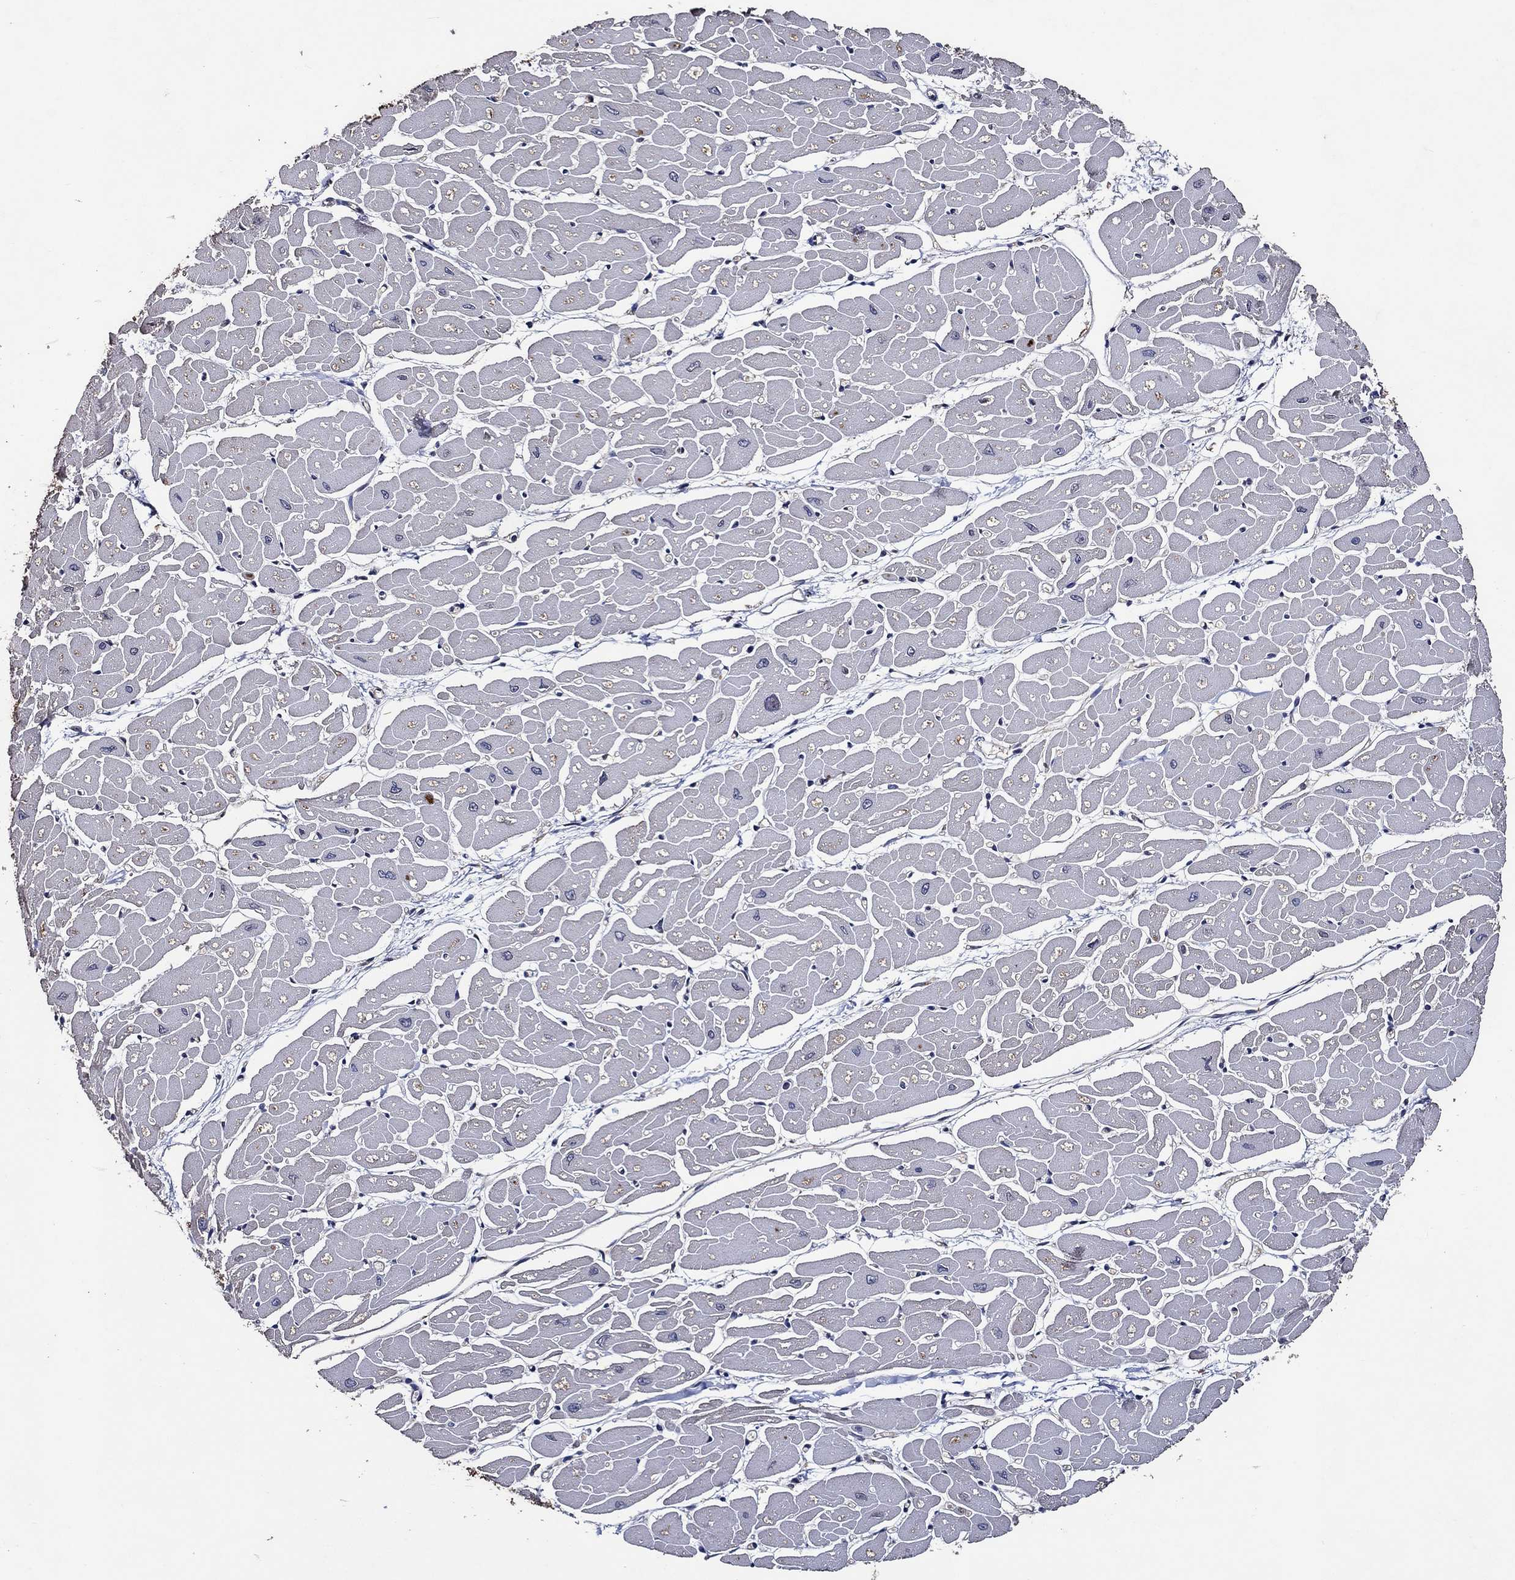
{"staining": {"intensity": "negative", "quantity": "none", "location": "none"}, "tissue": "heart muscle", "cell_type": "Cardiomyocytes", "image_type": "normal", "snomed": [{"axis": "morphology", "description": "Normal tissue, NOS"}, {"axis": "topography", "description": "Heart"}], "caption": "DAB immunohistochemical staining of unremarkable human heart muscle demonstrates no significant staining in cardiomyocytes.", "gene": "HAP1", "patient": {"sex": "male", "age": 57}}